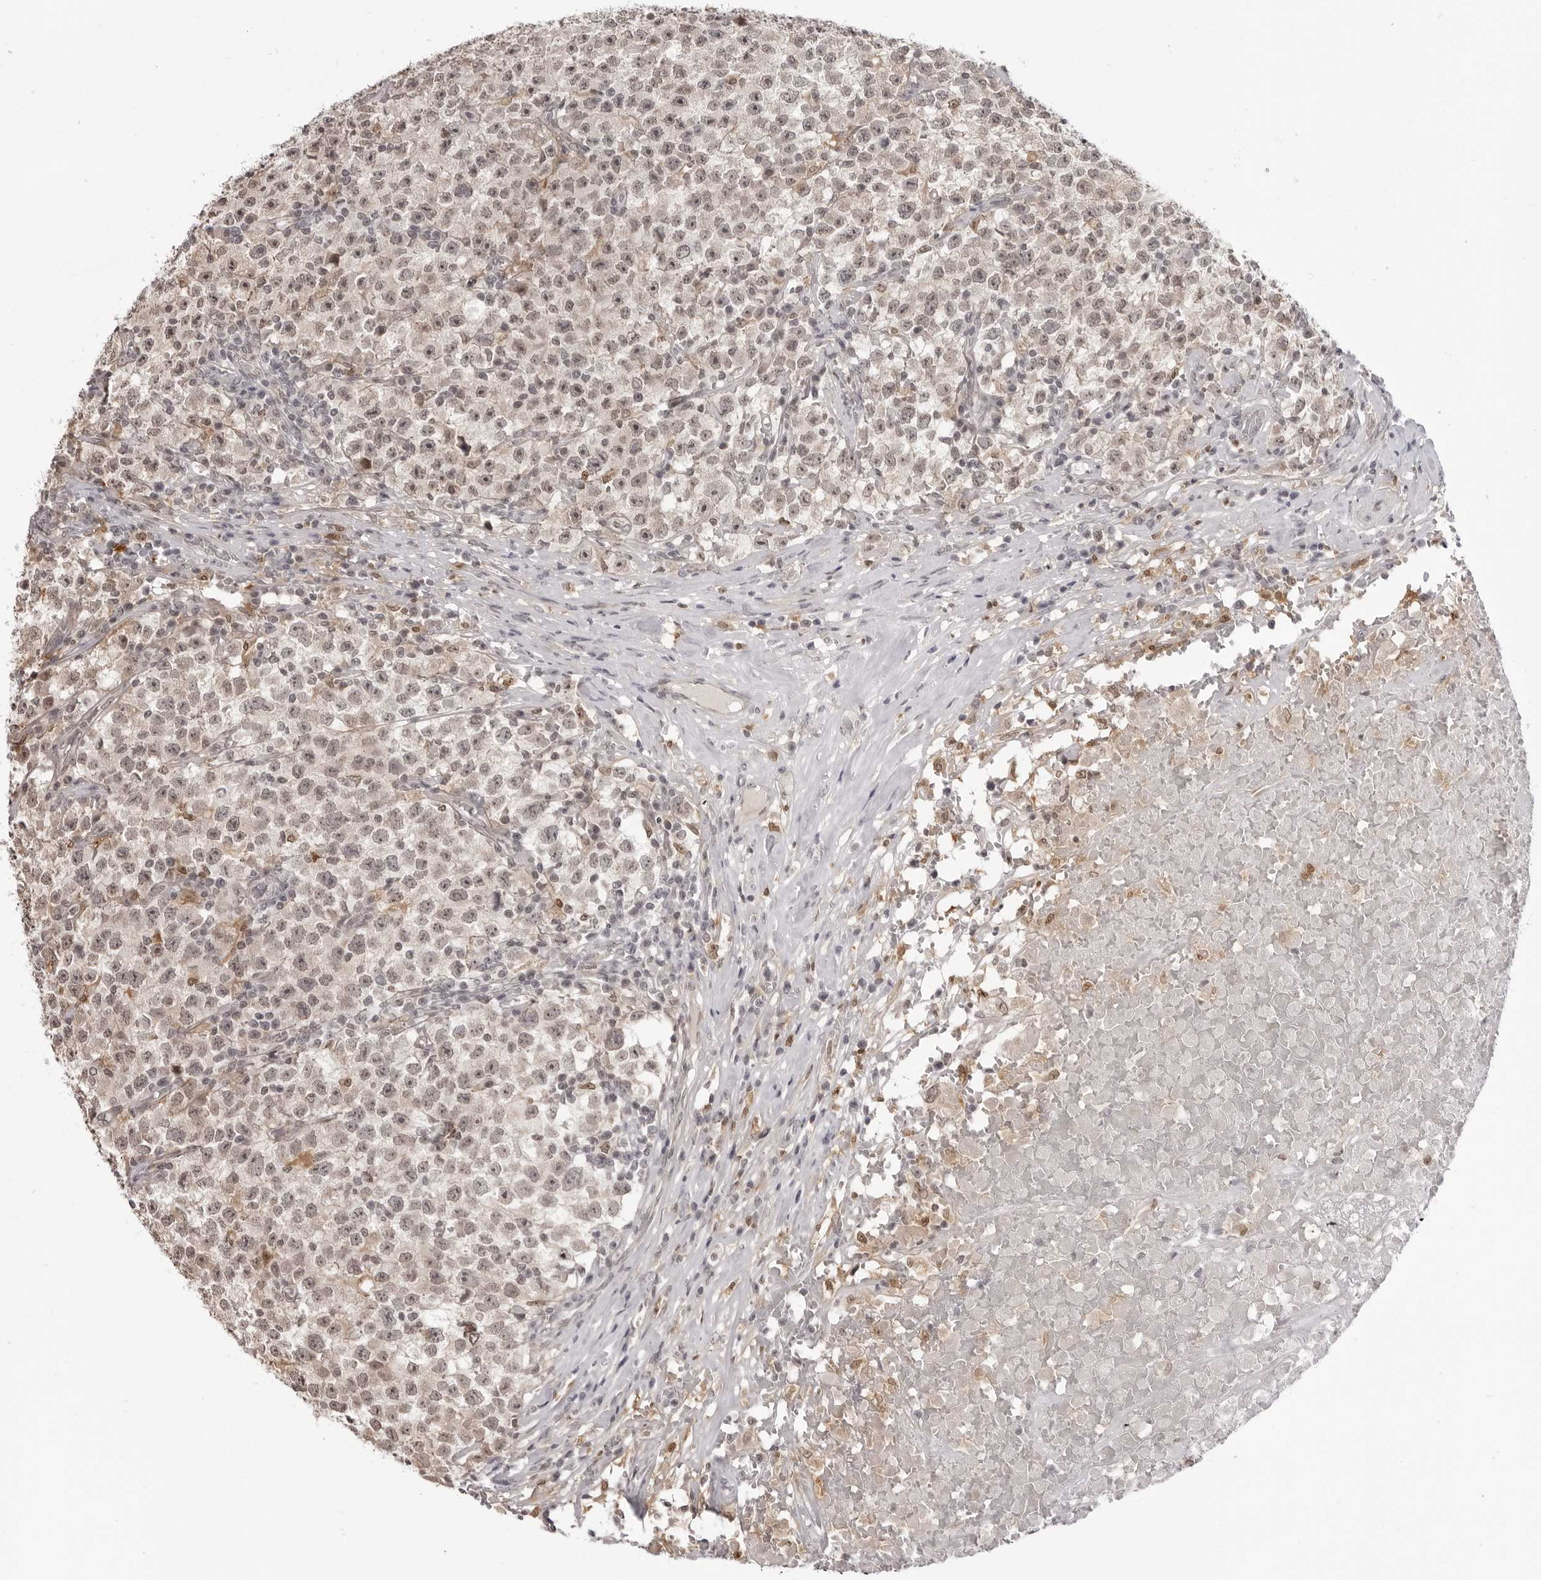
{"staining": {"intensity": "weak", "quantity": "25%-75%", "location": "nuclear"}, "tissue": "testis cancer", "cell_type": "Tumor cells", "image_type": "cancer", "snomed": [{"axis": "morphology", "description": "Seminoma, NOS"}, {"axis": "topography", "description": "Testis"}], "caption": "This is a micrograph of immunohistochemistry (IHC) staining of testis cancer (seminoma), which shows weak staining in the nuclear of tumor cells.", "gene": "SRGAP2", "patient": {"sex": "male", "age": 22}}